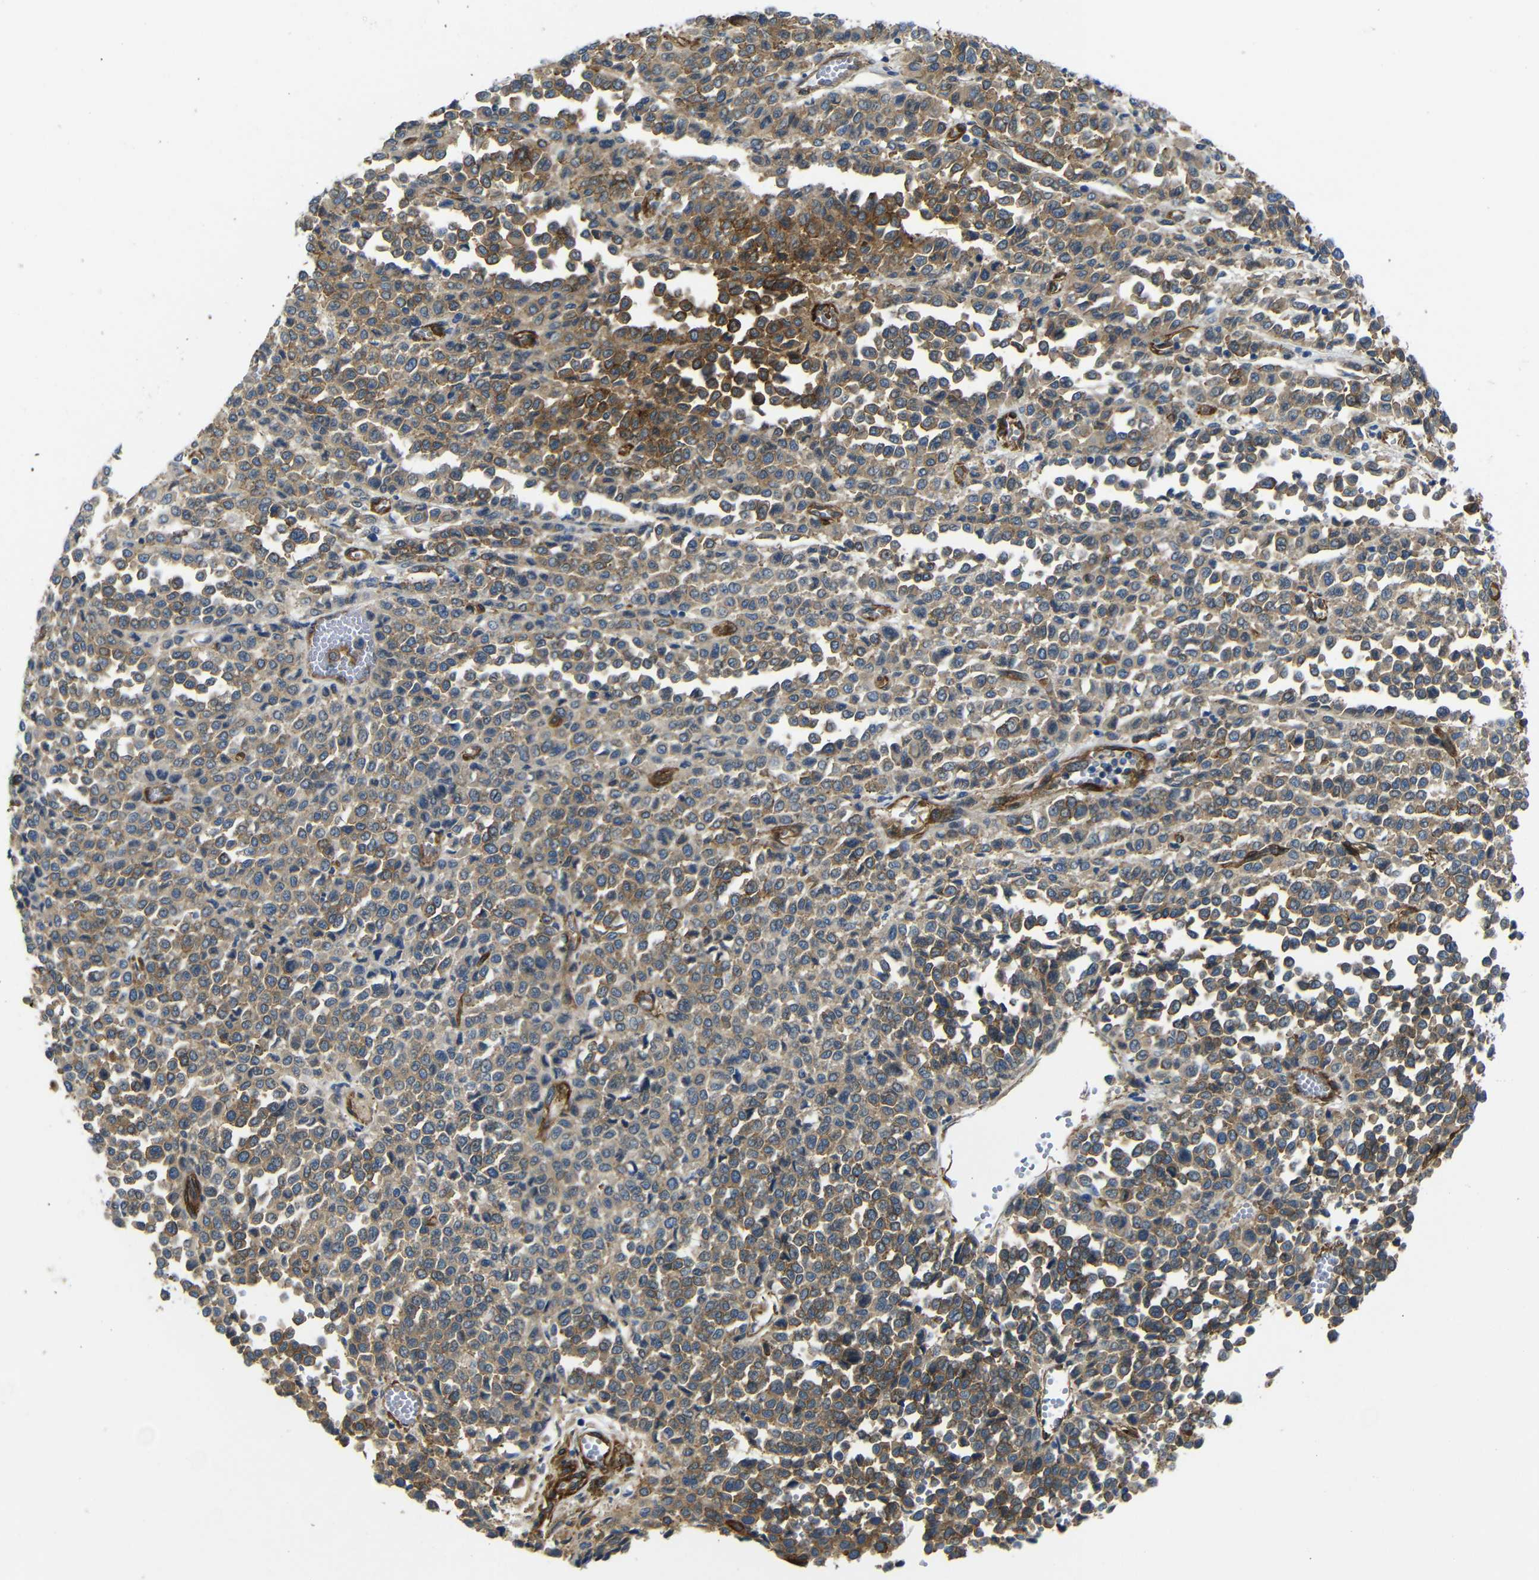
{"staining": {"intensity": "moderate", "quantity": ">75%", "location": "cytoplasmic/membranous"}, "tissue": "melanoma", "cell_type": "Tumor cells", "image_type": "cancer", "snomed": [{"axis": "morphology", "description": "Malignant melanoma, Metastatic site"}, {"axis": "topography", "description": "Pancreas"}], "caption": "High-magnification brightfield microscopy of melanoma stained with DAB (3,3'-diaminobenzidine) (brown) and counterstained with hematoxylin (blue). tumor cells exhibit moderate cytoplasmic/membranous positivity is present in approximately>75% of cells.", "gene": "MYO1B", "patient": {"sex": "female", "age": 30}}